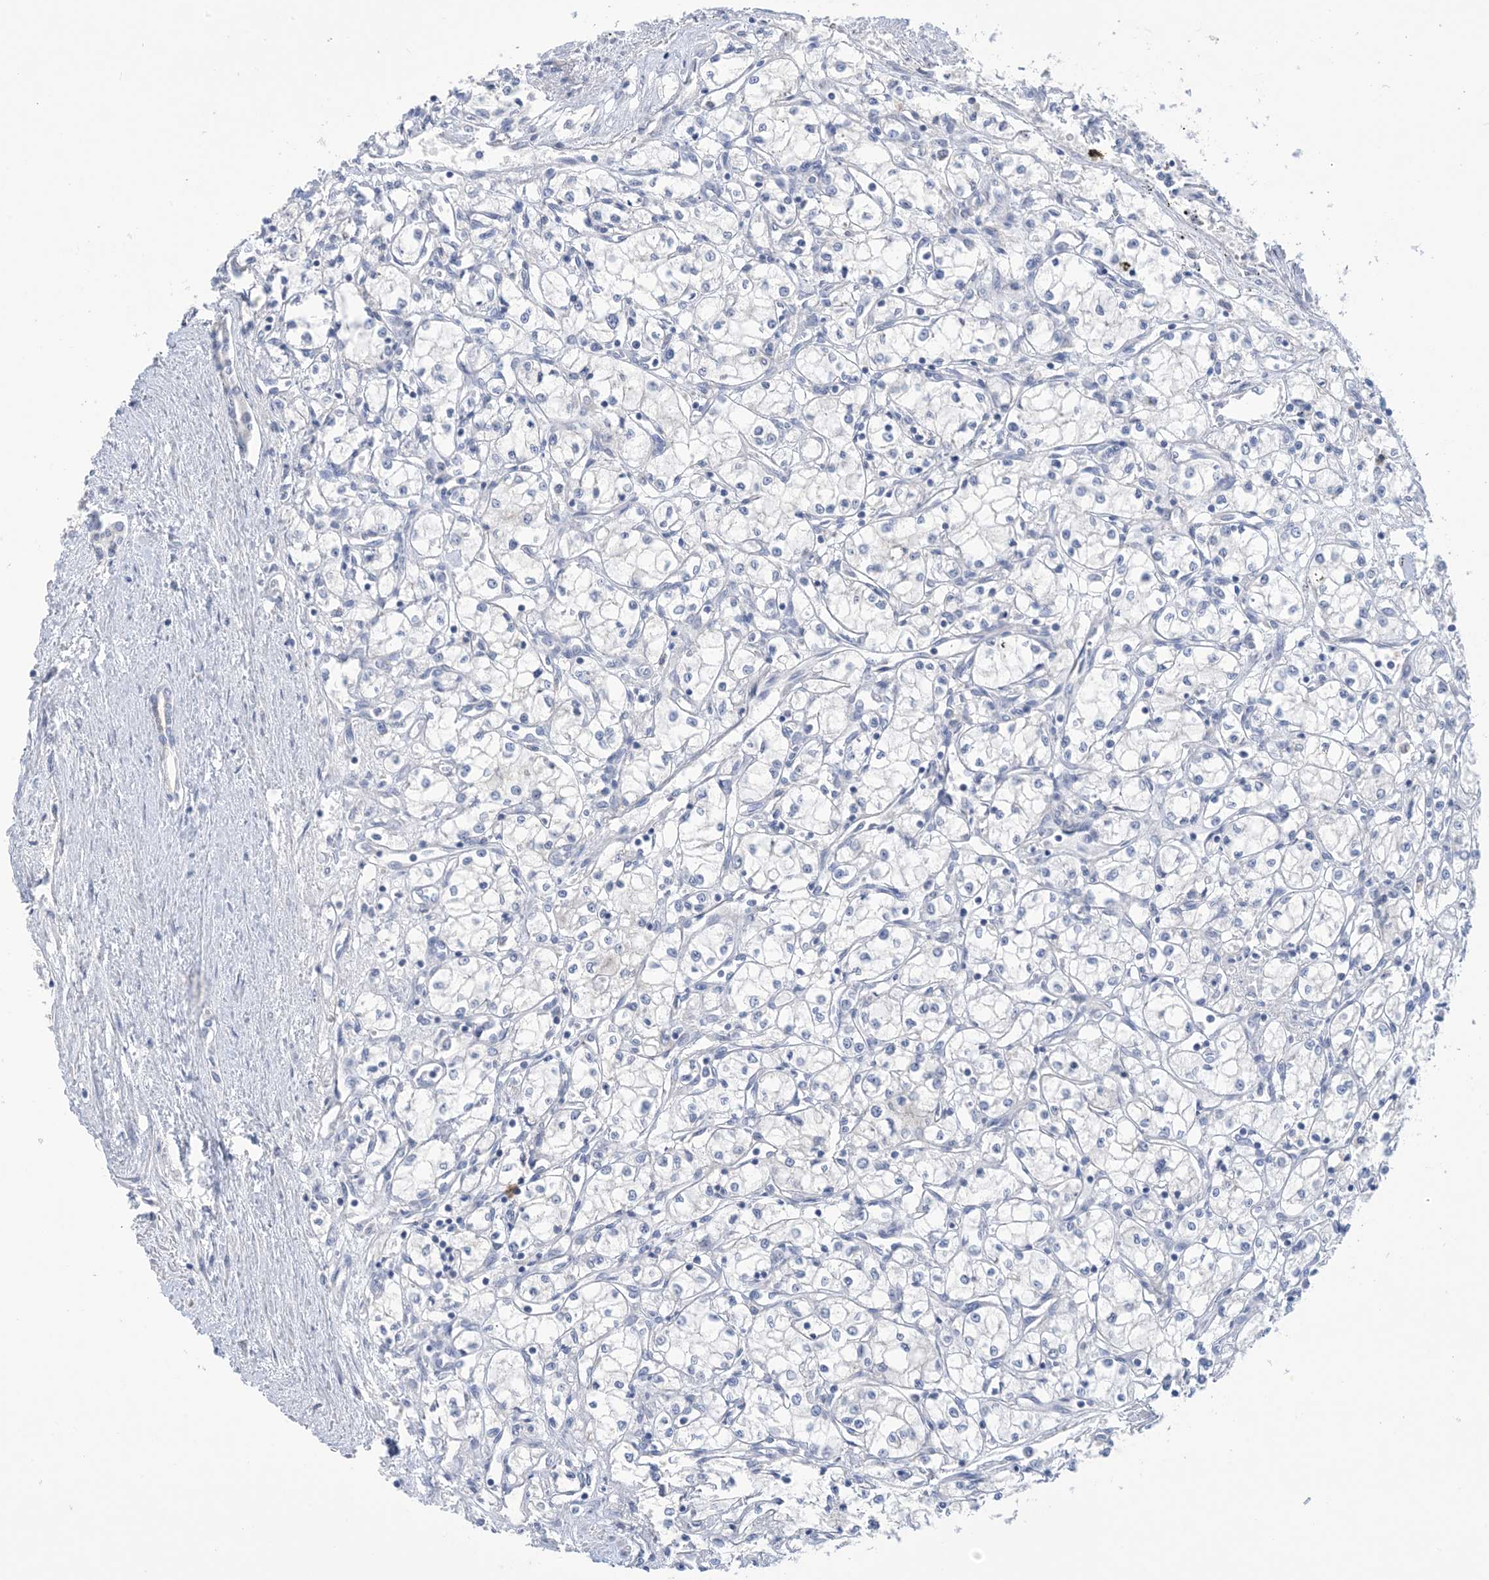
{"staining": {"intensity": "negative", "quantity": "none", "location": "none"}, "tissue": "renal cancer", "cell_type": "Tumor cells", "image_type": "cancer", "snomed": [{"axis": "morphology", "description": "Adenocarcinoma, NOS"}, {"axis": "topography", "description": "Kidney"}], "caption": "Human renal cancer (adenocarcinoma) stained for a protein using immunohistochemistry displays no positivity in tumor cells.", "gene": "DSC3", "patient": {"sex": "male", "age": 59}}